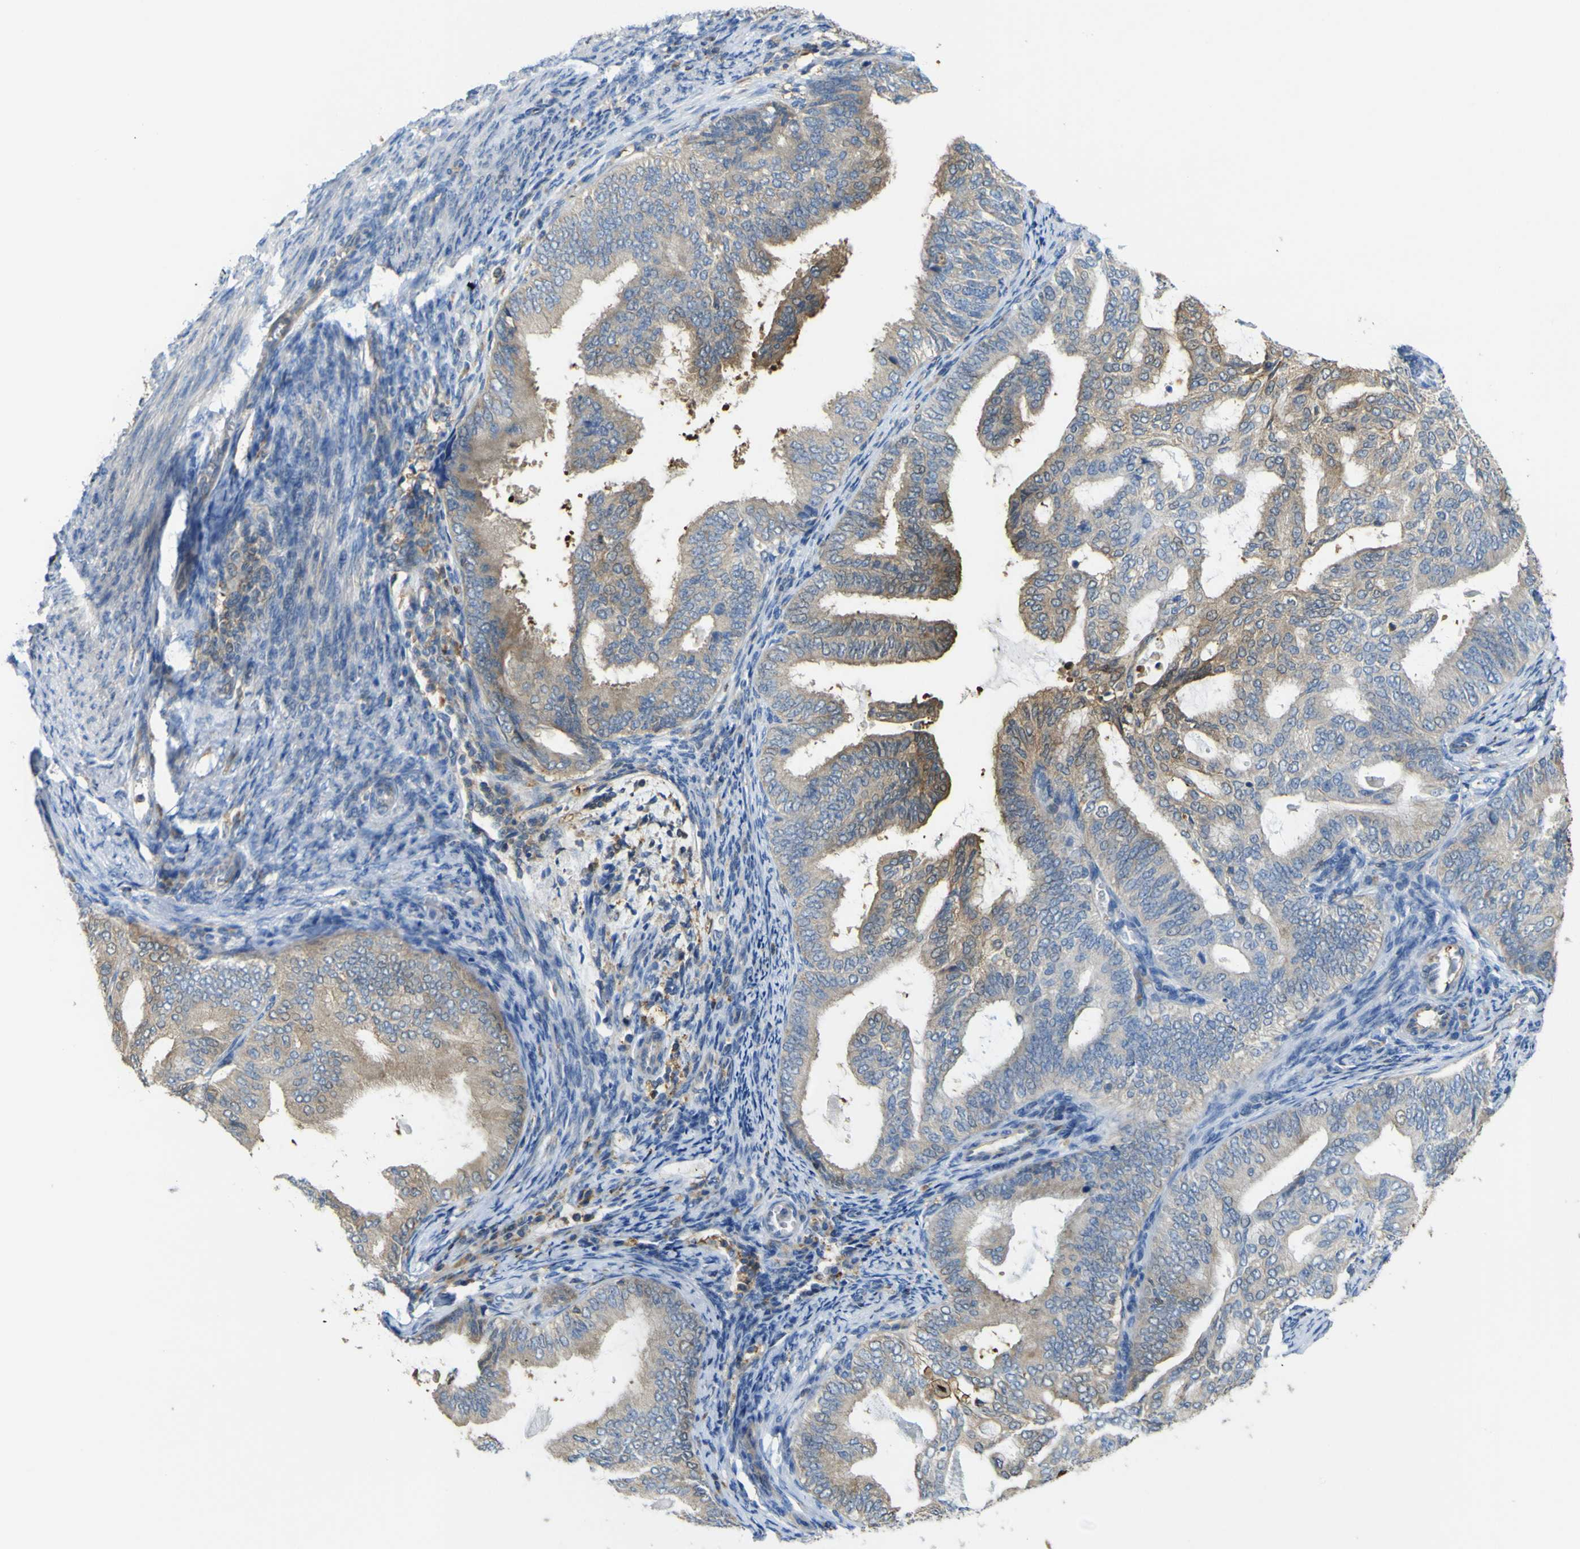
{"staining": {"intensity": "moderate", "quantity": "25%-75%", "location": "cytoplasmic/membranous"}, "tissue": "endometrial cancer", "cell_type": "Tumor cells", "image_type": "cancer", "snomed": [{"axis": "morphology", "description": "Adenocarcinoma, NOS"}, {"axis": "topography", "description": "Endometrium"}], "caption": "Tumor cells demonstrate moderate cytoplasmic/membranous expression in about 25%-75% of cells in endometrial cancer (adenocarcinoma).", "gene": "ABHD3", "patient": {"sex": "female", "age": 58}}